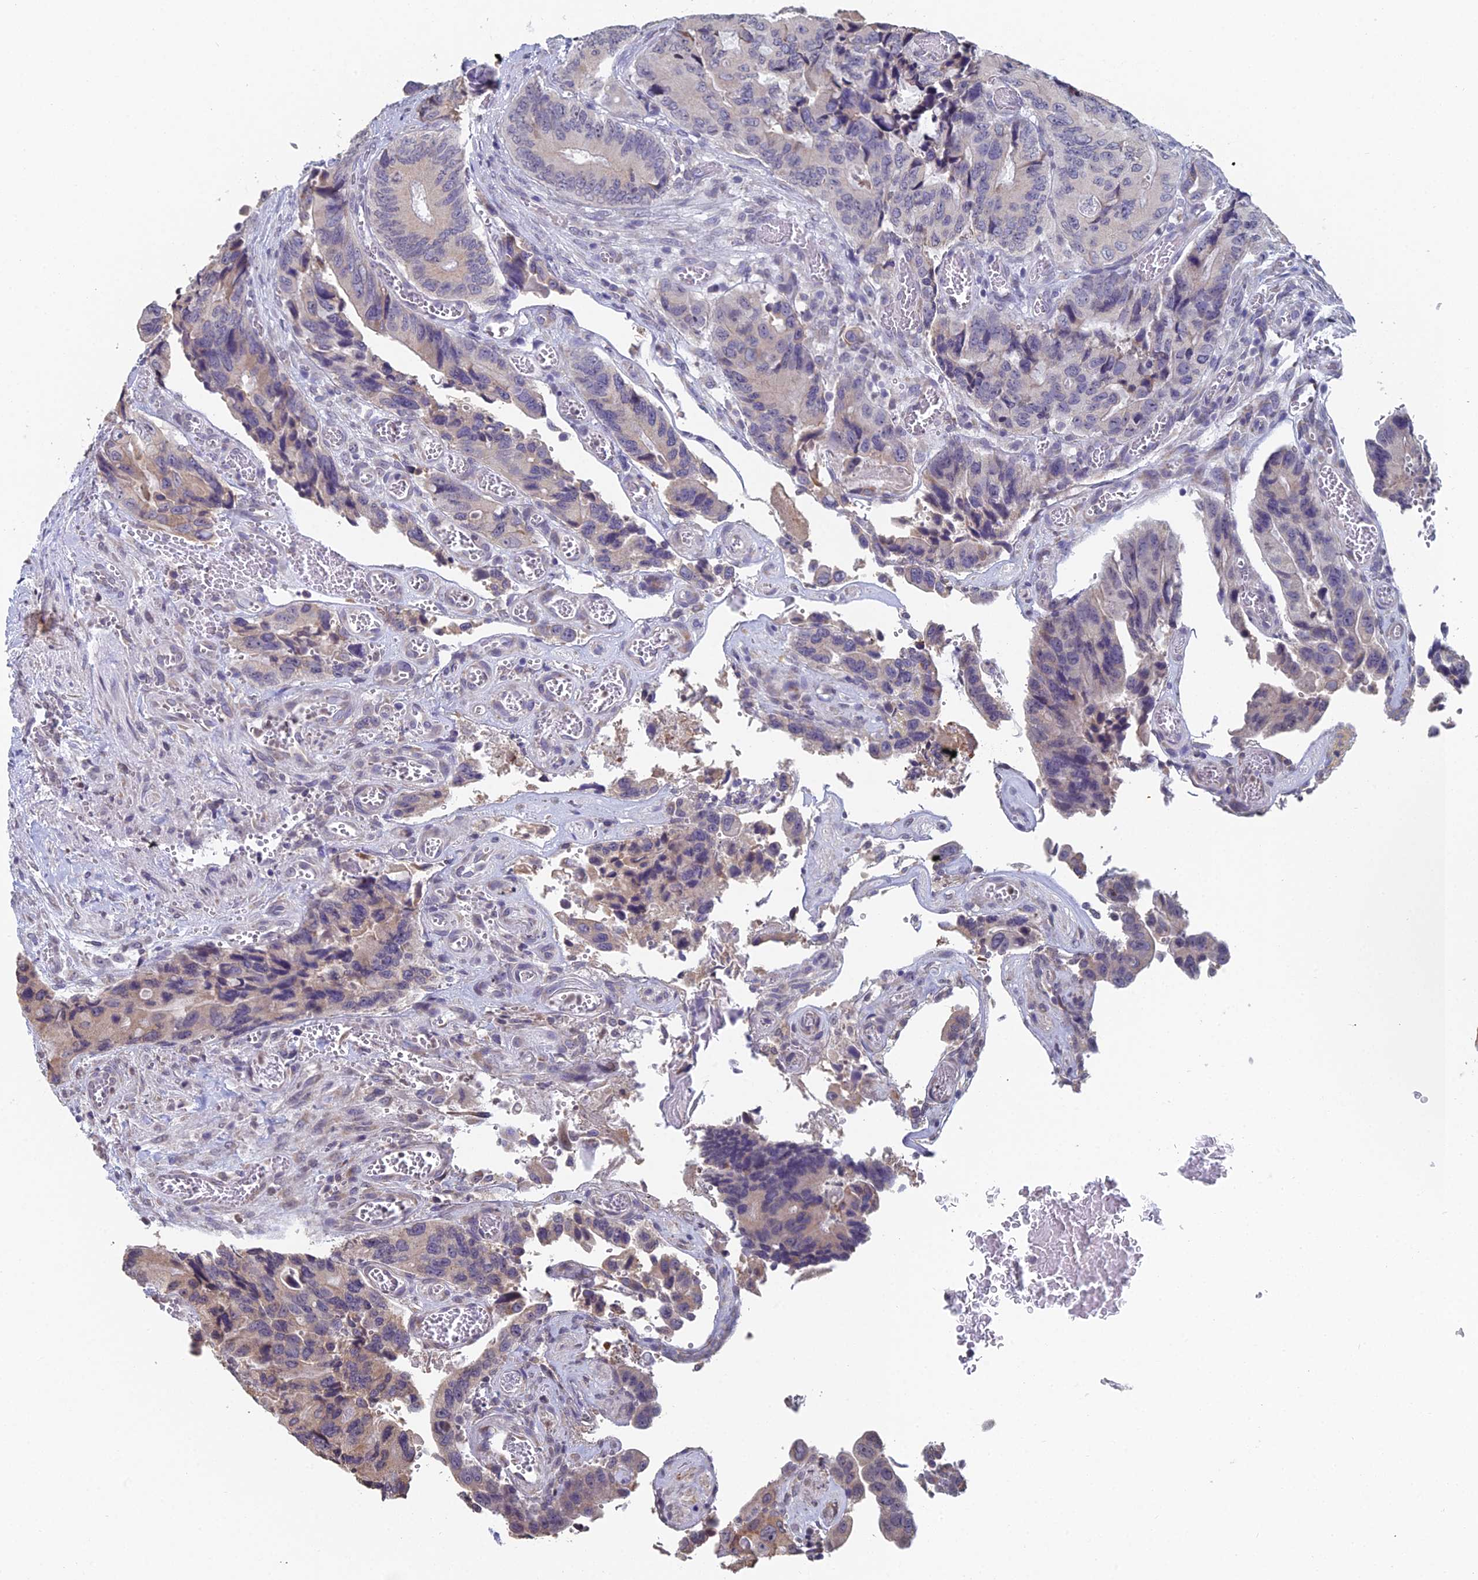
{"staining": {"intensity": "weak", "quantity": "25%-75%", "location": "cytoplasmic/membranous"}, "tissue": "colorectal cancer", "cell_type": "Tumor cells", "image_type": "cancer", "snomed": [{"axis": "morphology", "description": "Adenocarcinoma, NOS"}, {"axis": "topography", "description": "Colon"}], "caption": "Brown immunohistochemical staining in adenocarcinoma (colorectal) shows weak cytoplasmic/membranous positivity in about 25%-75% of tumor cells. (DAB IHC with brightfield microscopy, high magnification).", "gene": "PRR22", "patient": {"sex": "male", "age": 84}}